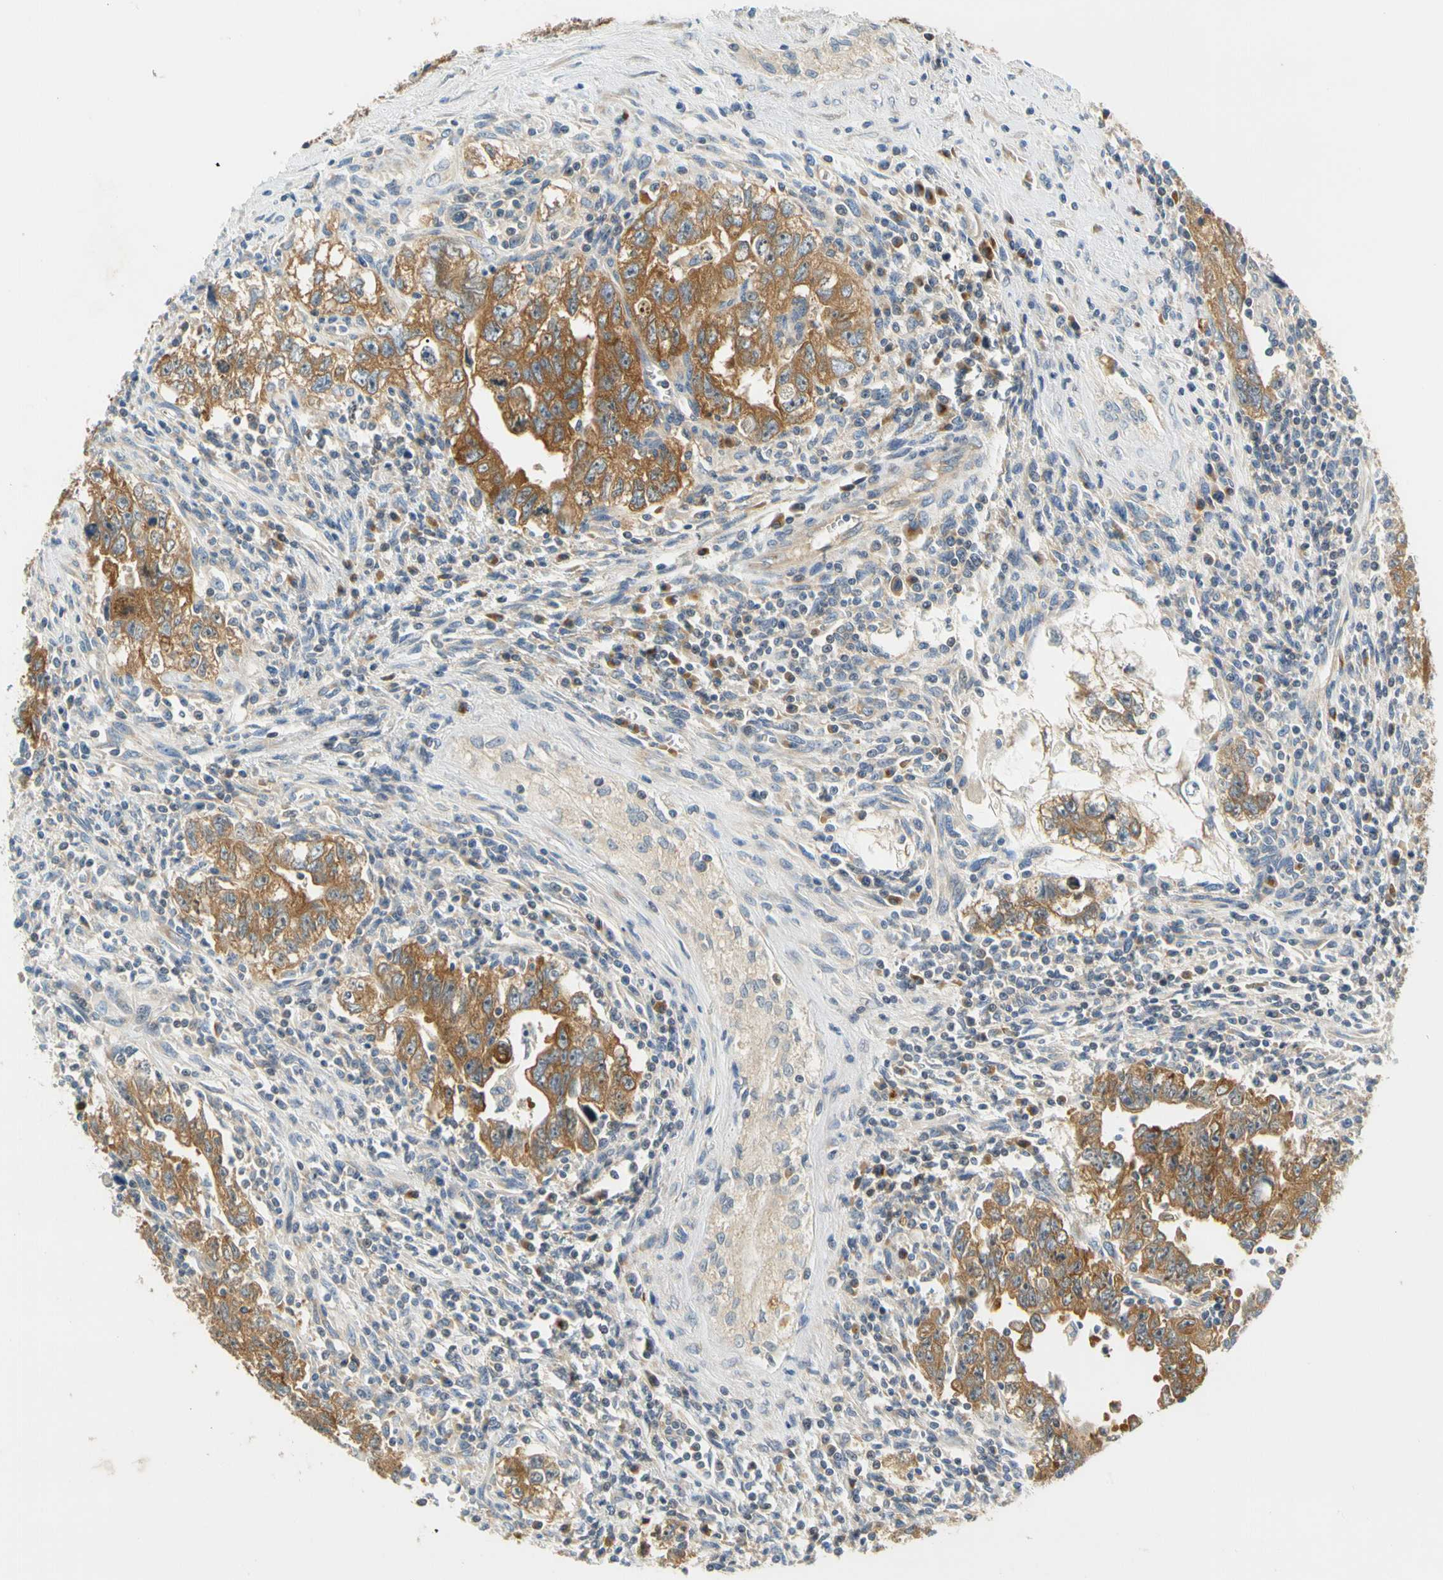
{"staining": {"intensity": "moderate", "quantity": ">75%", "location": "cytoplasmic/membranous"}, "tissue": "testis cancer", "cell_type": "Tumor cells", "image_type": "cancer", "snomed": [{"axis": "morphology", "description": "Carcinoma, Embryonal, NOS"}, {"axis": "topography", "description": "Testis"}], "caption": "Protein expression analysis of human testis cancer (embryonal carcinoma) reveals moderate cytoplasmic/membranous positivity in approximately >75% of tumor cells. (Brightfield microscopy of DAB IHC at high magnification).", "gene": "LRRC47", "patient": {"sex": "male", "age": 28}}